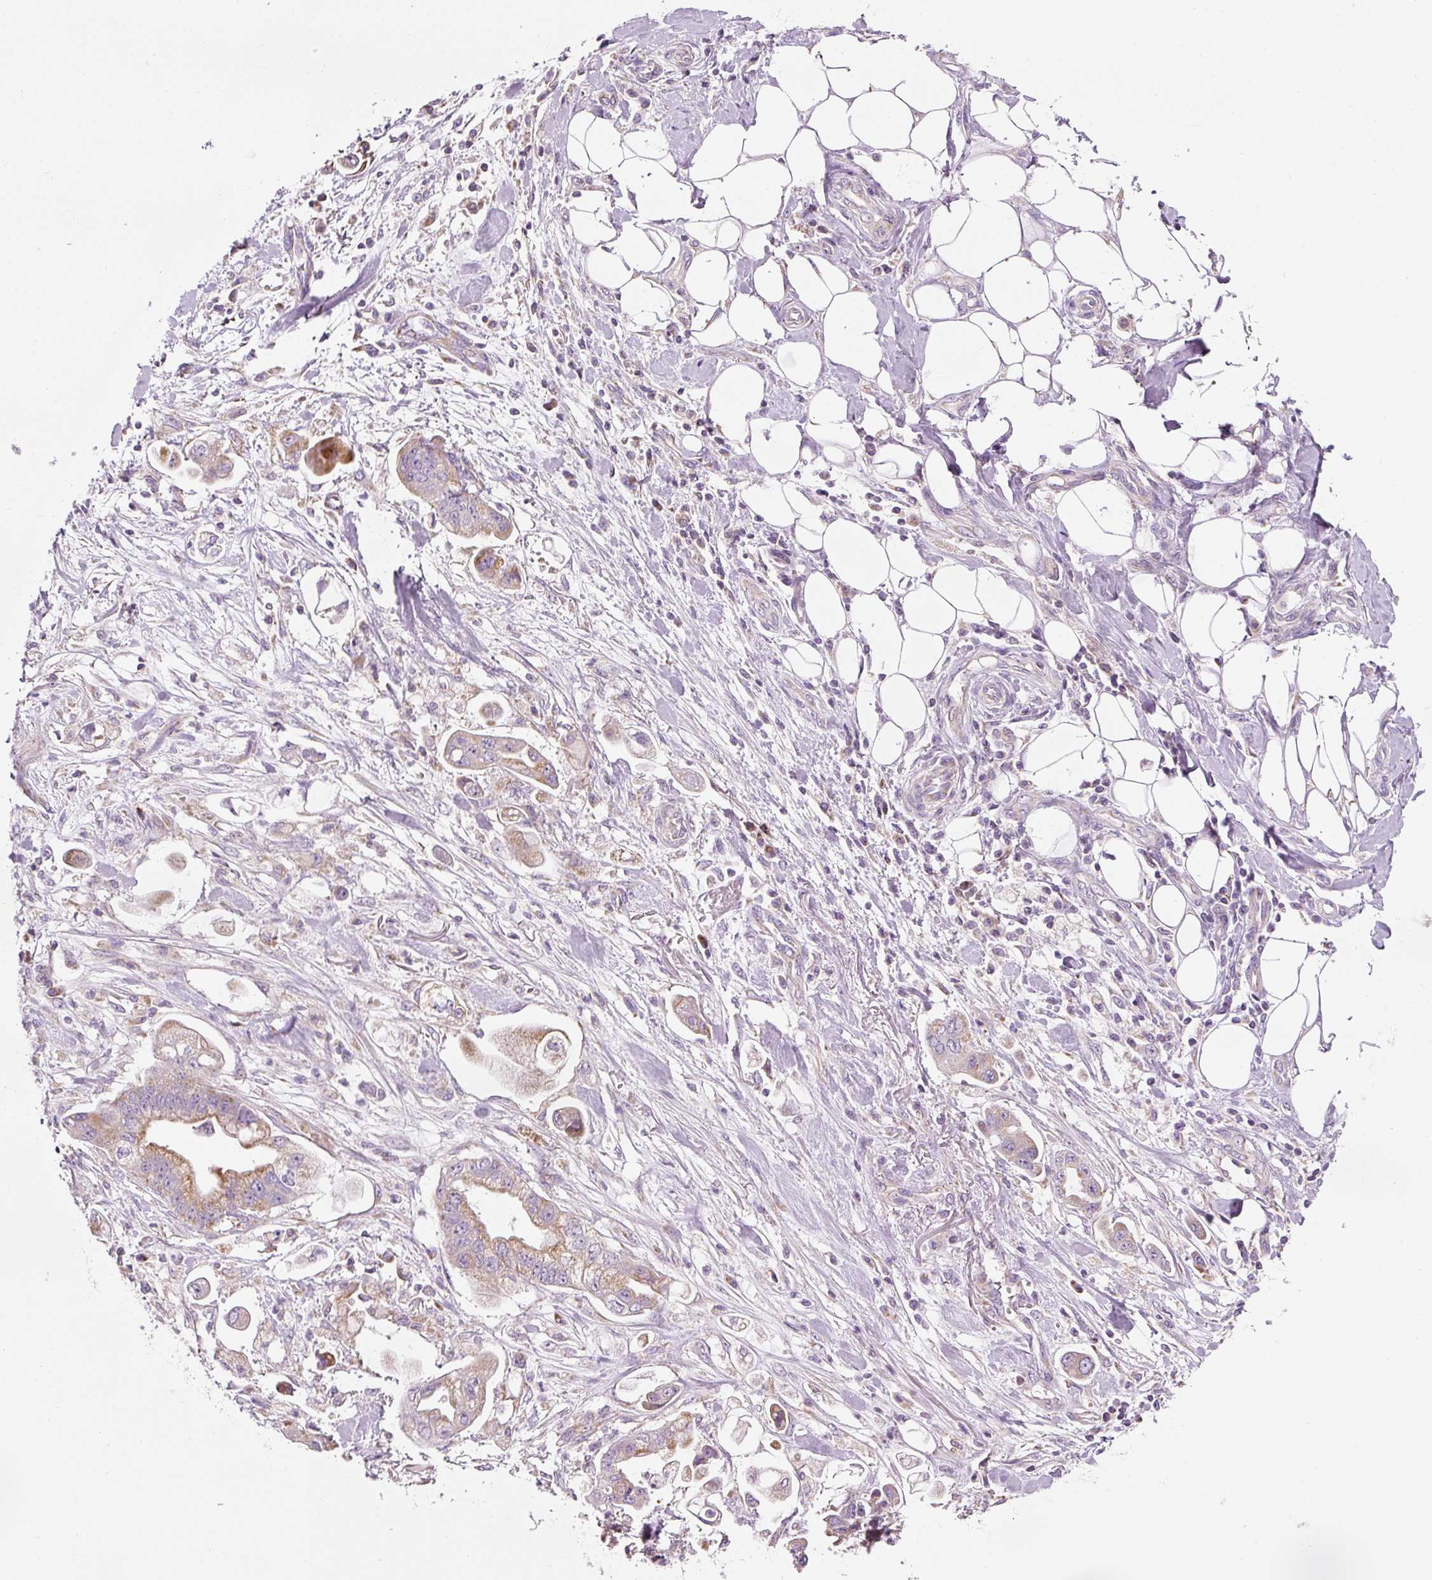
{"staining": {"intensity": "moderate", "quantity": "25%-75%", "location": "cytoplasmic/membranous"}, "tissue": "stomach cancer", "cell_type": "Tumor cells", "image_type": "cancer", "snomed": [{"axis": "morphology", "description": "Adenocarcinoma, NOS"}, {"axis": "topography", "description": "Stomach"}], "caption": "A histopathology image of stomach adenocarcinoma stained for a protein demonstrates moderate cytoplasmic/membranous brown staining in tumor cells. Ihc stains the protein of interest in brown and the nuclei are stained blue.", "gene": "NDUFA1", "patient": {"sex": "male", "age": 62}}